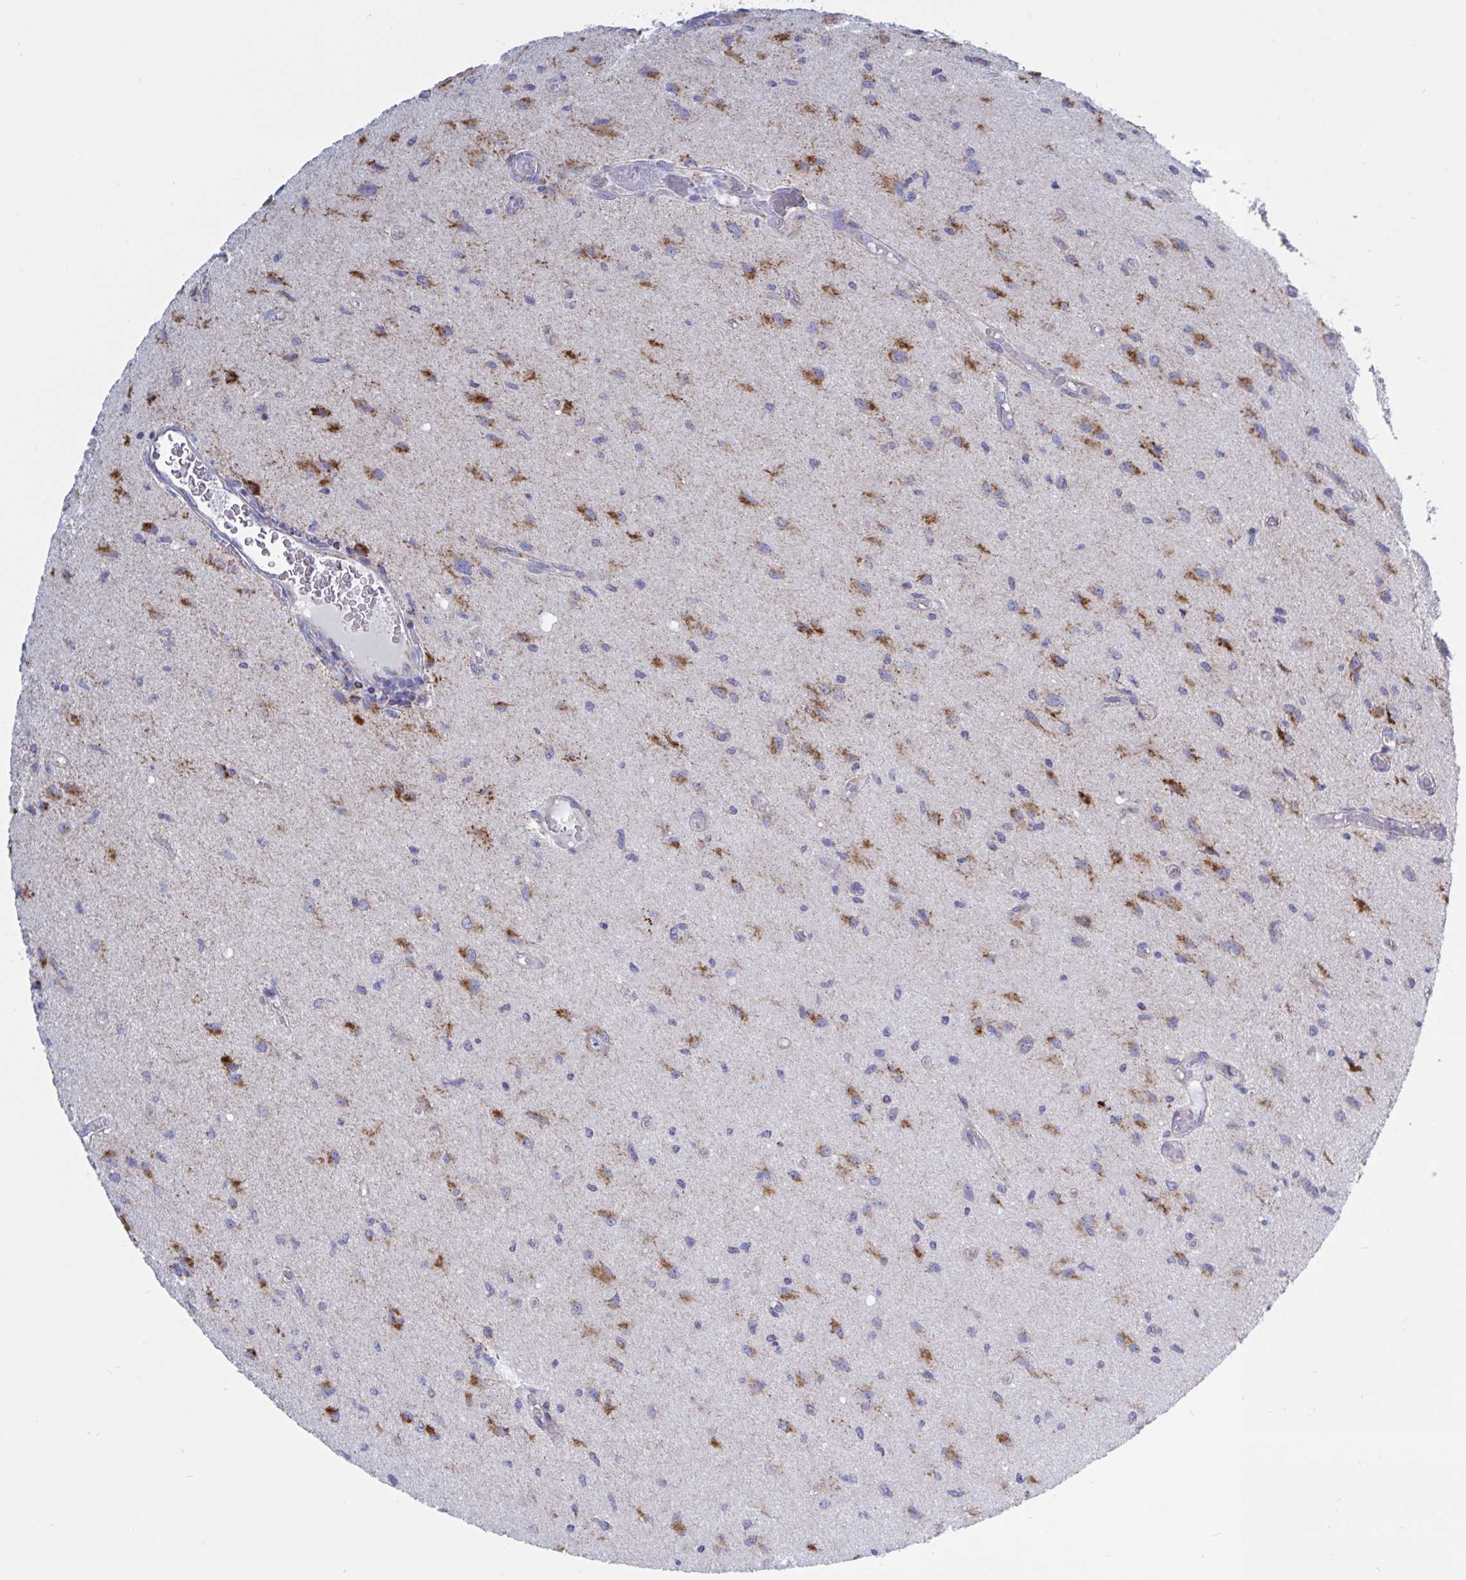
{"staining": {"intensity": "moderate", "quantity": "<25%", "location": "cytoplasmic/membranous"}, "tissue": "glioma", "cell_type": "Tumor cells", "image_type": "cancer", "snomed": [{"axis": "morphology", "description": "Glioma, malignant, High grade"}, {"axis": "topography", "description": "Brain"}], "caption": "Glioma was stained to show a protein in brown. There is low levels of moderate cytoplasmic/membranous positivity in about <25% of tumor cells.", "gene": "HSPE1", "patient": {"sex": "male", "age": 67}}